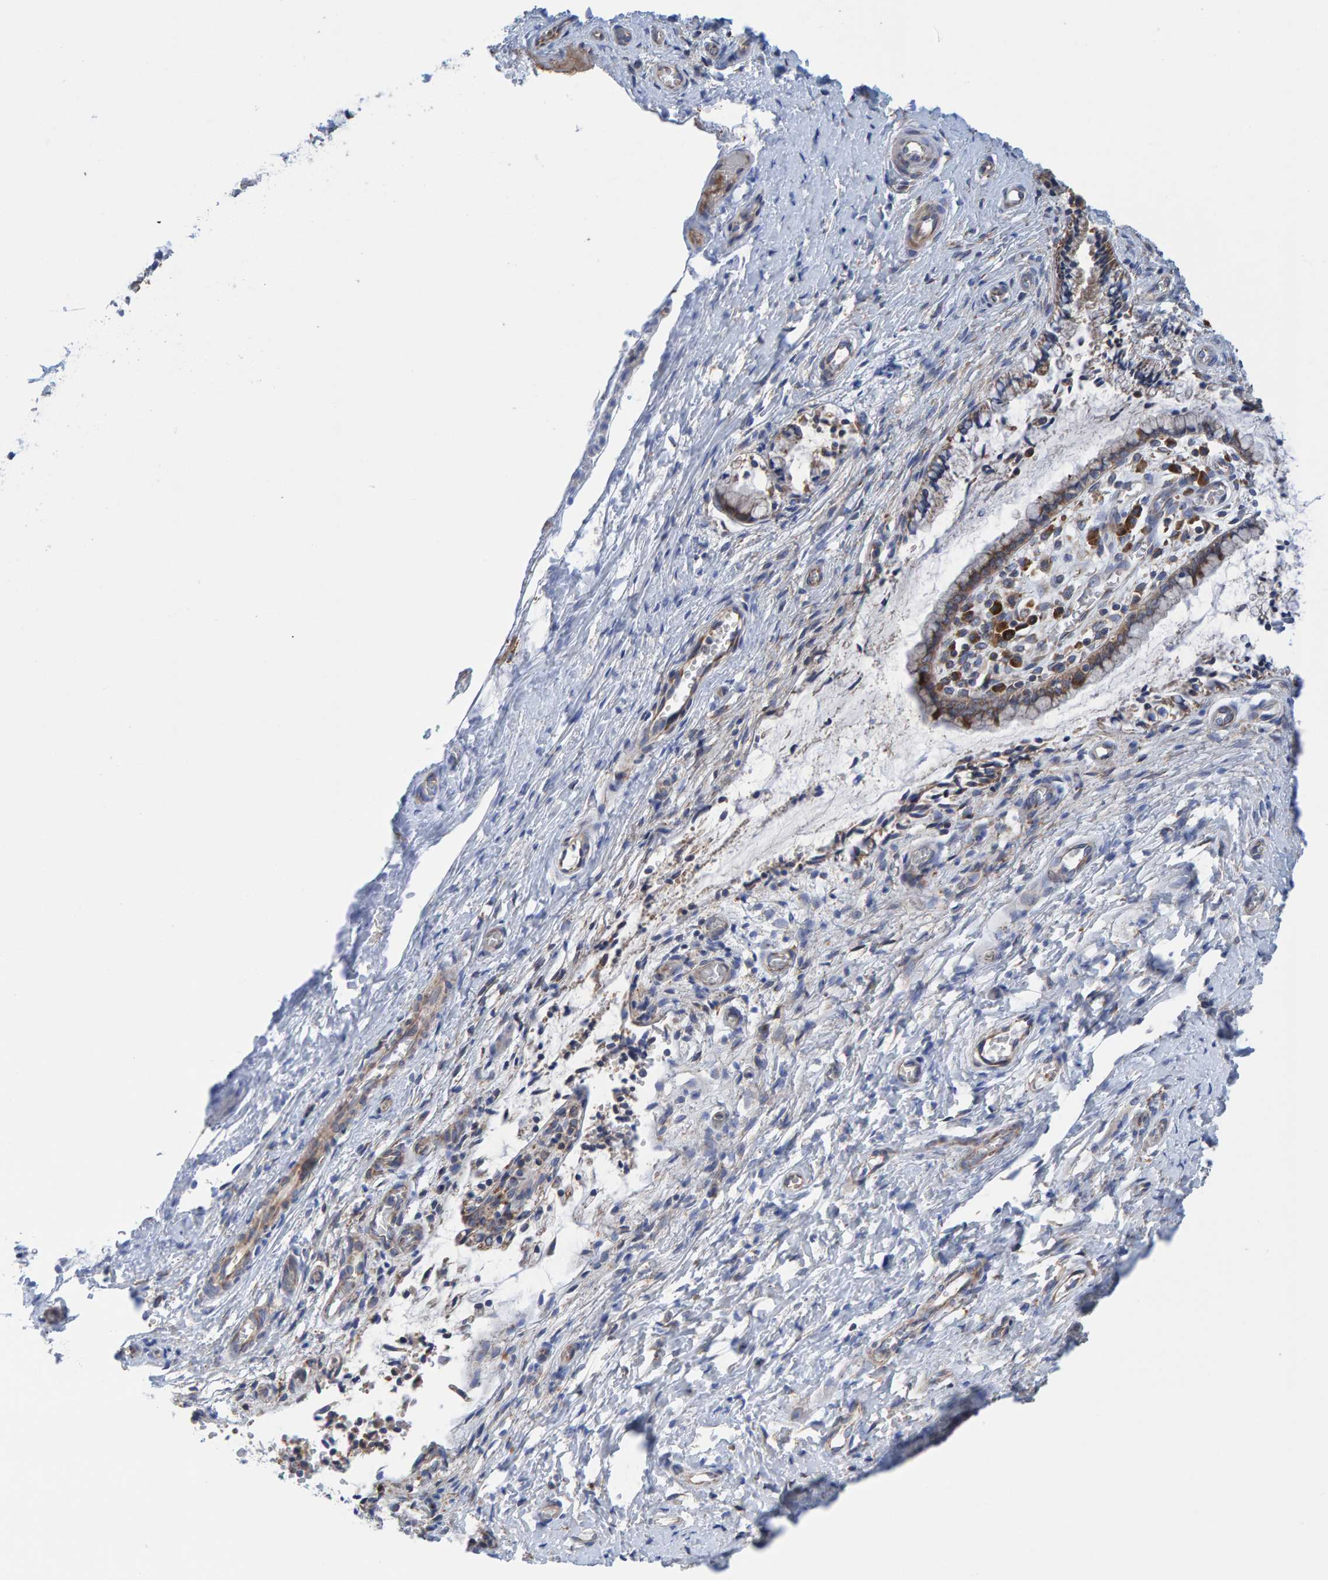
{"staining": {"intensity": "weak", "quantity": "25%-75%", "location": "cytoplasmic/membranous"}, "tissue": "cervix", "cell_type": "Glandular cells", "image_type": "normal", "snomed": [{"axis": "morphology", "description": "Normal tissue, NOS"}, {"axis": "topography", "description": "Cervix"}], "caption": "Human cervix stained with a brown dye demonstrates weak cytoplasmic/membranous positive staining in about 25%-75% of glandular cells.", "gene": "CDK5RAP3", "patient": {"sex": "female", "age": 55}}